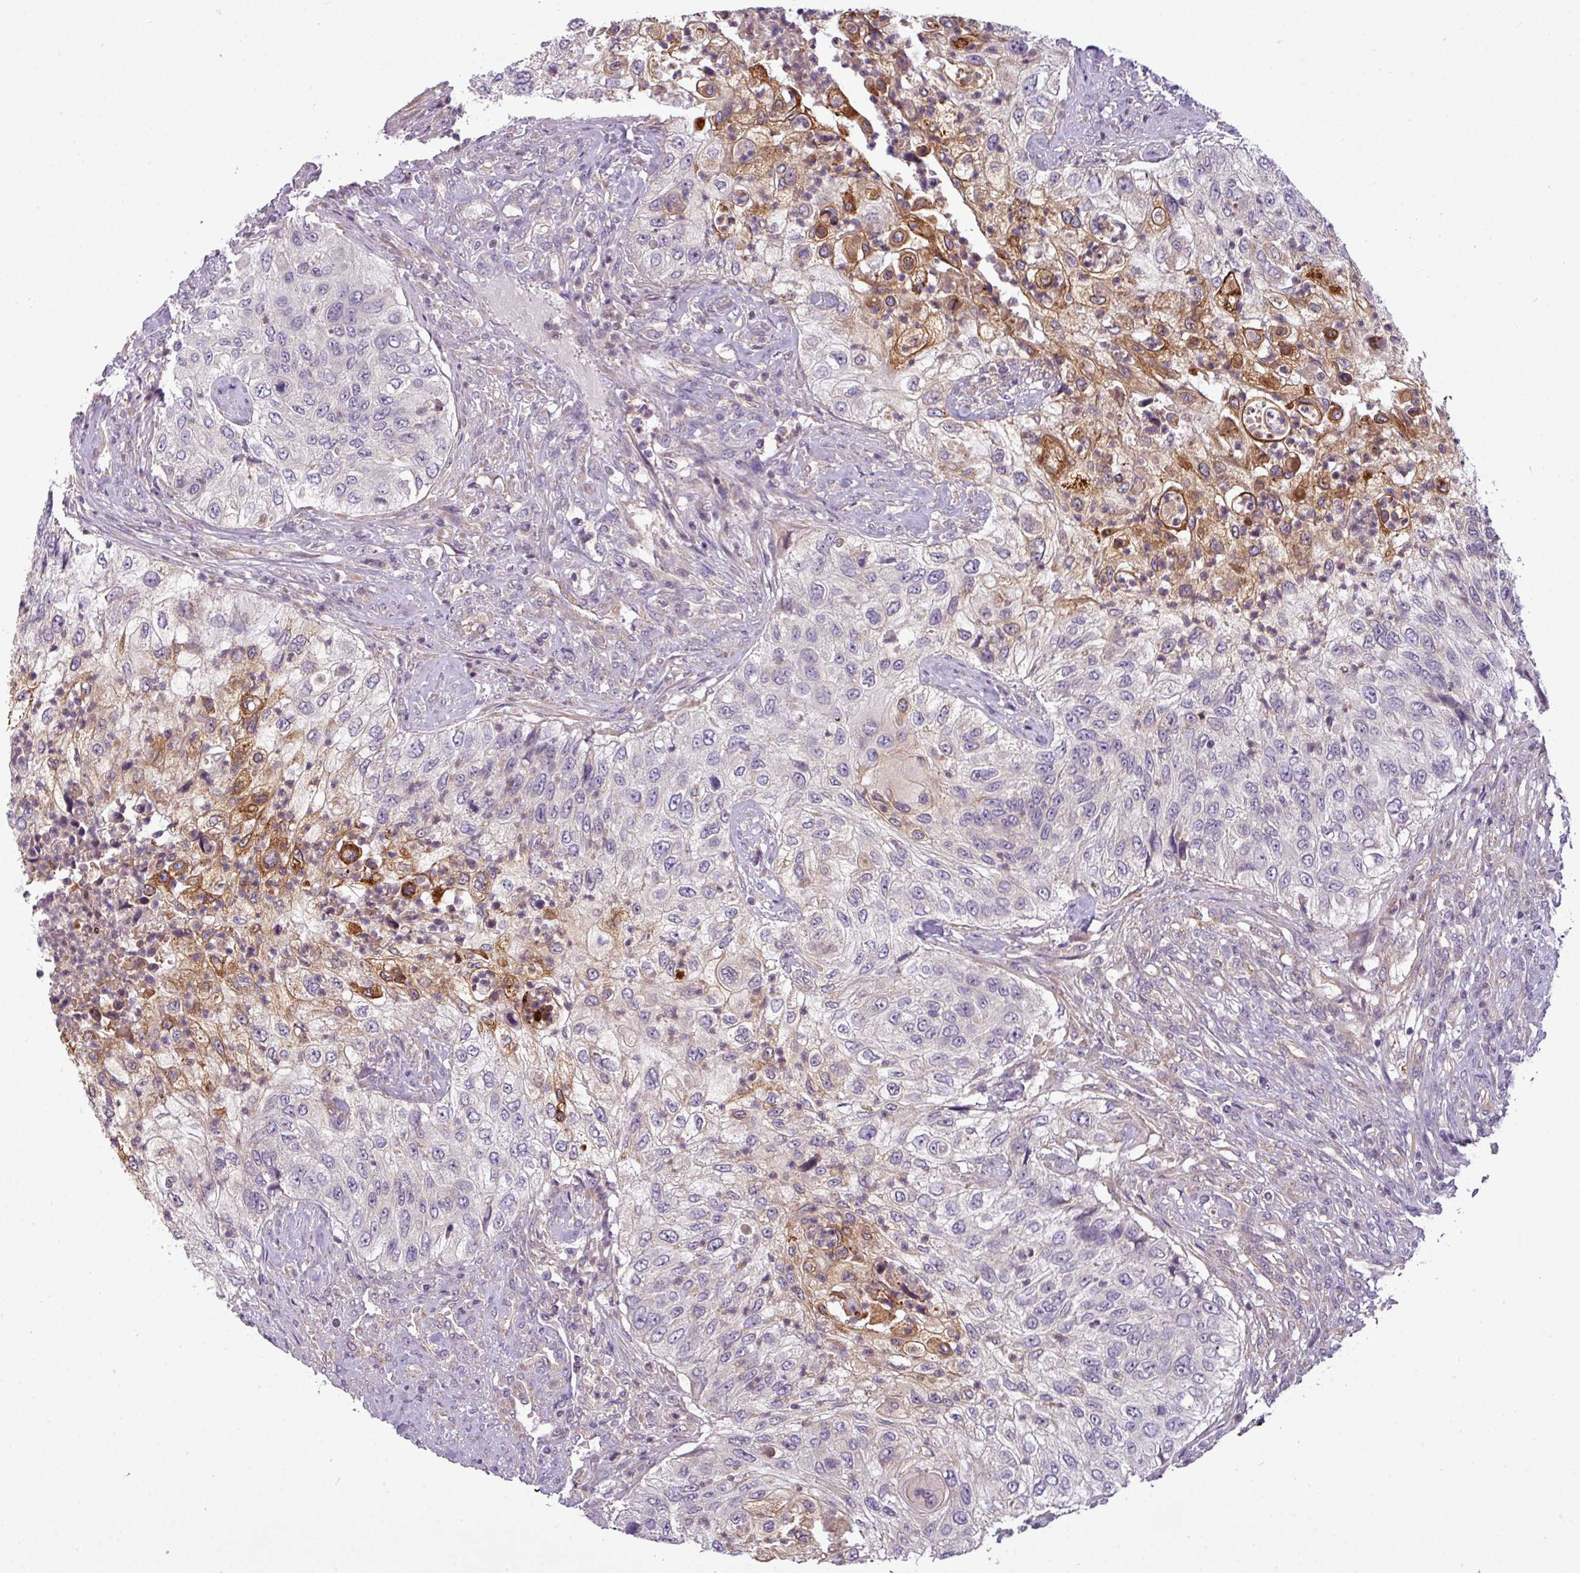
{"staining": {"intensity": "moderate", "quantity": "<25%", "location": "cytoplasmic/membranous"}, "tissue": "urothelial cancer", "cell_type": "Tumor cells", "image_type": "cancer", "snomed": [{"axis": "morphology", "description": "Urothelial carcinoma, High grade"}, {"axis": "topography", "description": "Urinary bladder"}], "caption": "Approximately <25% of tumor cells in human urothelial carcinoma (high-grade) exhibit moderate cytoplasmic/membranous protein positivity as visualized by brown immunohistochemical staining.", "gene": "ZNF35", "patient": {"sex": "female", "age": 60}}